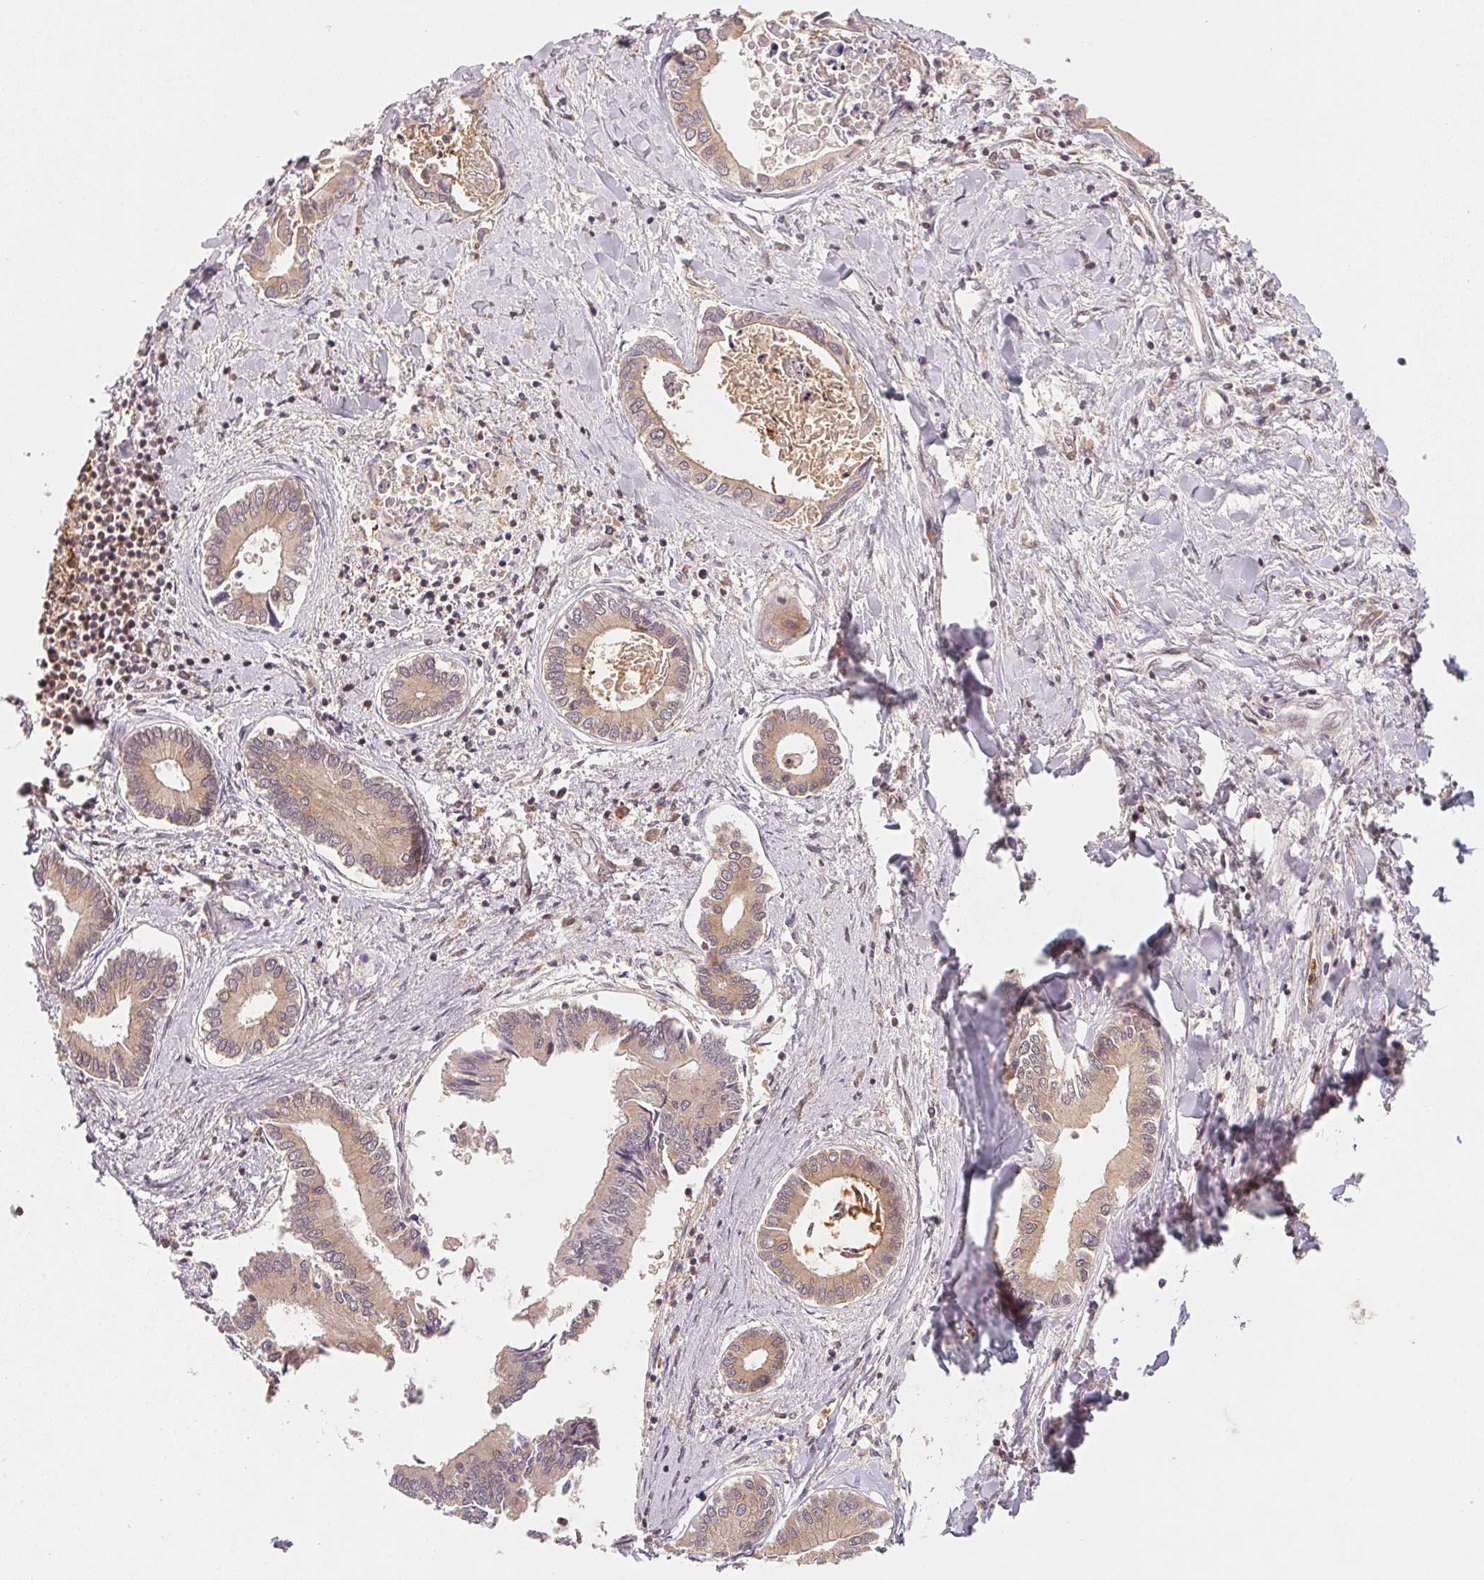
{"staining": {"intensity": "weak", "quantity": ">75%", "location": "cytoplasmic/membranous"}, "tissue": "liver cancer", "cell_type": "Tumor cells", "image_type": "cancer", "snomed": [{"axis": "morphology", "description": "Cholangiocarcinoma"}, {"axis": "topography", "description": "Liver"}], "caption": "There is low levels of weak cytoplasmic/membranous staining in tumor cells of liver cholangiocarcinoma, as demonstrated by immunohistochemical staining (brown color).", "gene": "CCDC102B", "patient": {"sex": "male", "age": 66}}